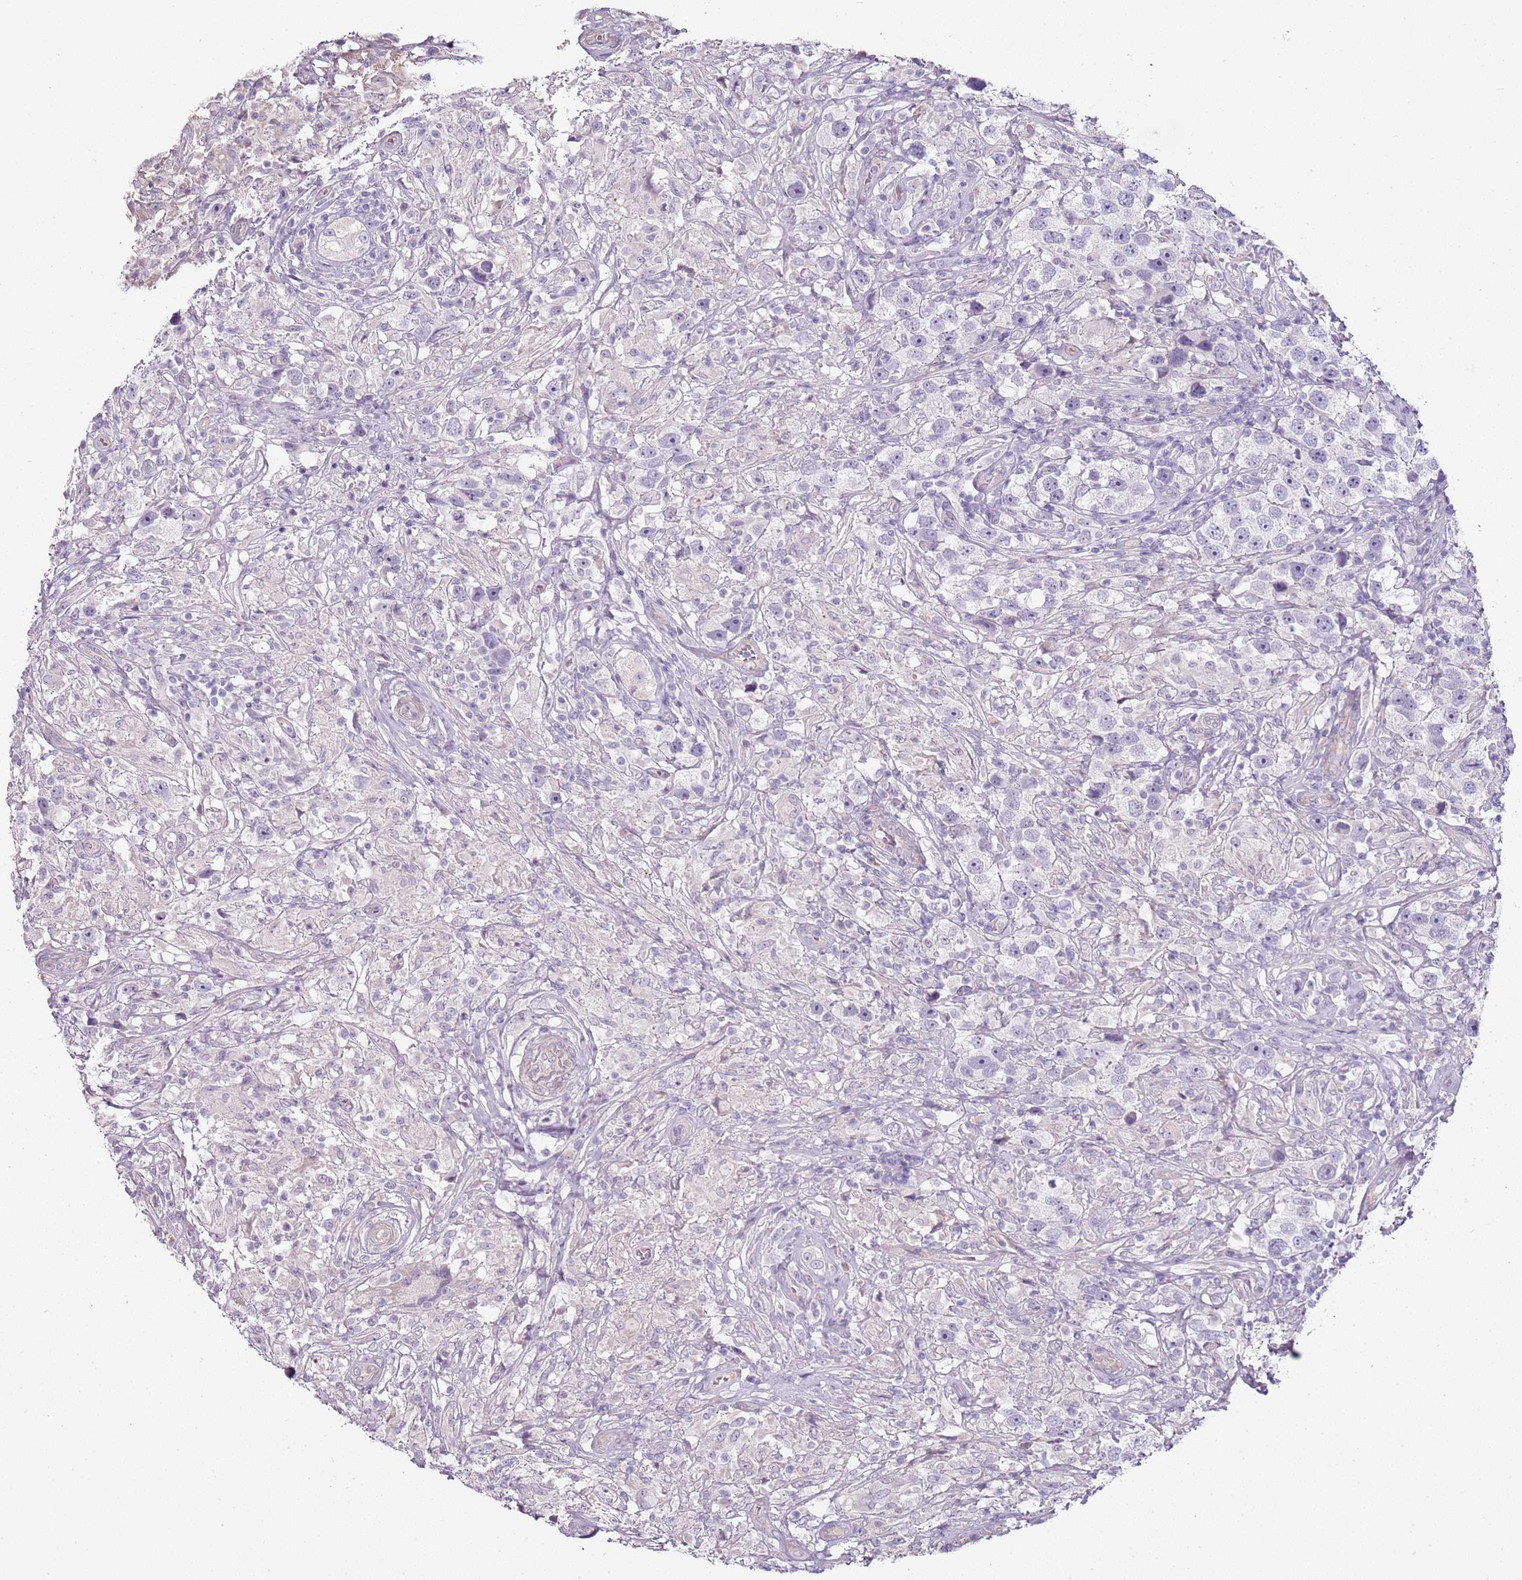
{"staining": {"intensity": "negative", "quantity": "none", "location": "none"}, "tissue": "testis cancer", "cell_type": "Tumor cells", "image_type": "cancer", "snomed": [{"axis": "morphology", "description": "Seminoma, NOS"}, {"axis": "topography", "description": "Testis"}], "caption": "Immunohistochemistry (IHC) image of neoplastic tissue: testis seminoma stained with DAB (3,3'-diaminobenzidine) reveals no significant protein staining in tumor cells.", "gene": "TBC1D9", "patient": {"sex": "male", "age": 49}}